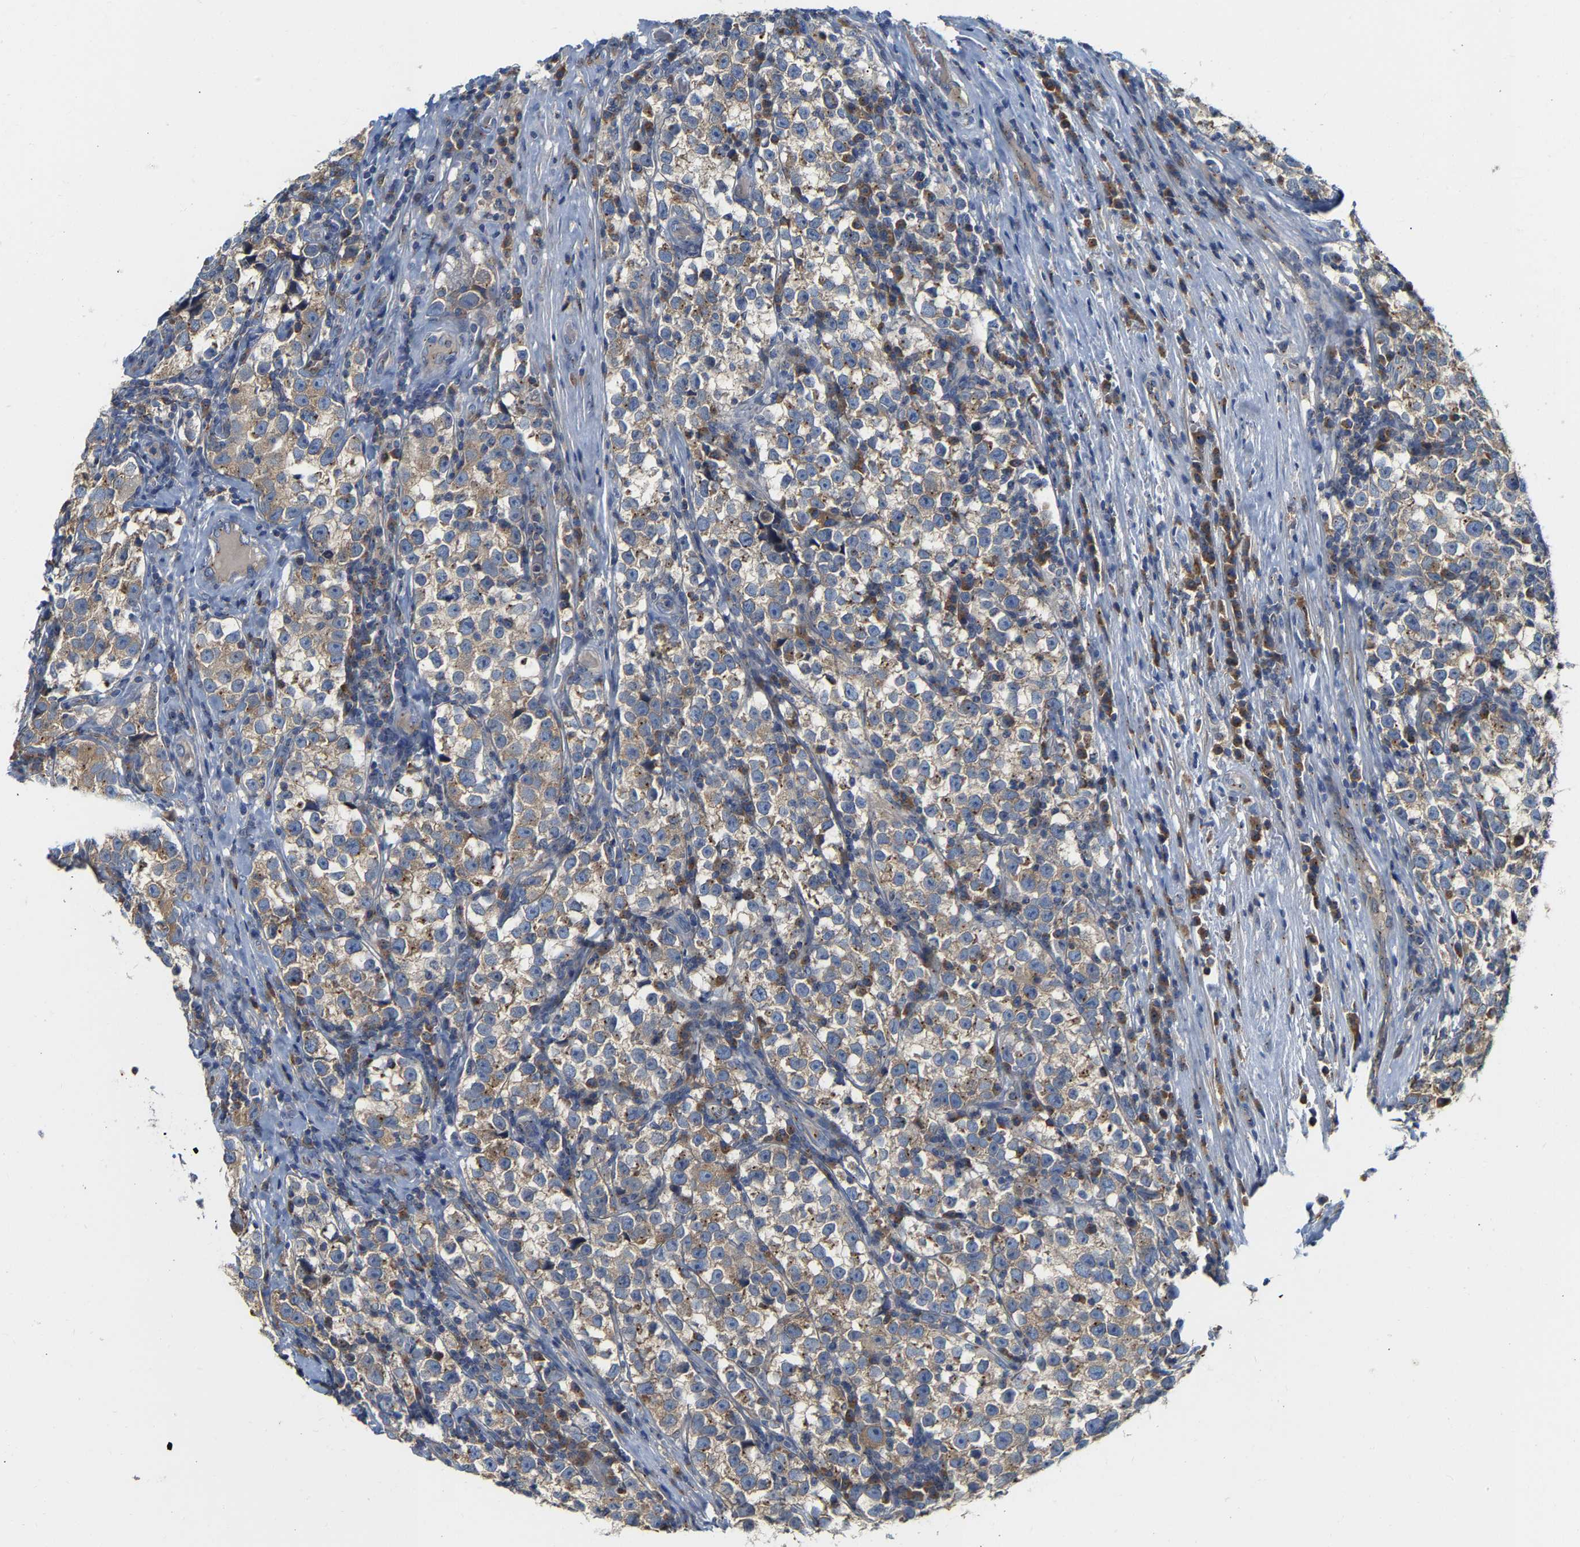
{"staining": {"intensity": "moderate", "quantity": "25%-75%", "location": "cytoplasmic/membranous"}, "tissue": "testis cancer", "cell_type": "Tumor cells", "image_type": "cancer", "snomed": [{"axis": "morphology", "description": "Normal tissue, NOS"}, {"axis": "morphology", "description": "Seminoma, NOS"}, {"axis": "topography", "description": "Testis"}], "caption": "Protein analysis of testis cancer (seminoma) tissue reveals moderate cytoplasmic/membranous expression in about 25%-75% of tumor cells.", "gene": "PCNT", "patient": {"sex": "male", "age": 43}}